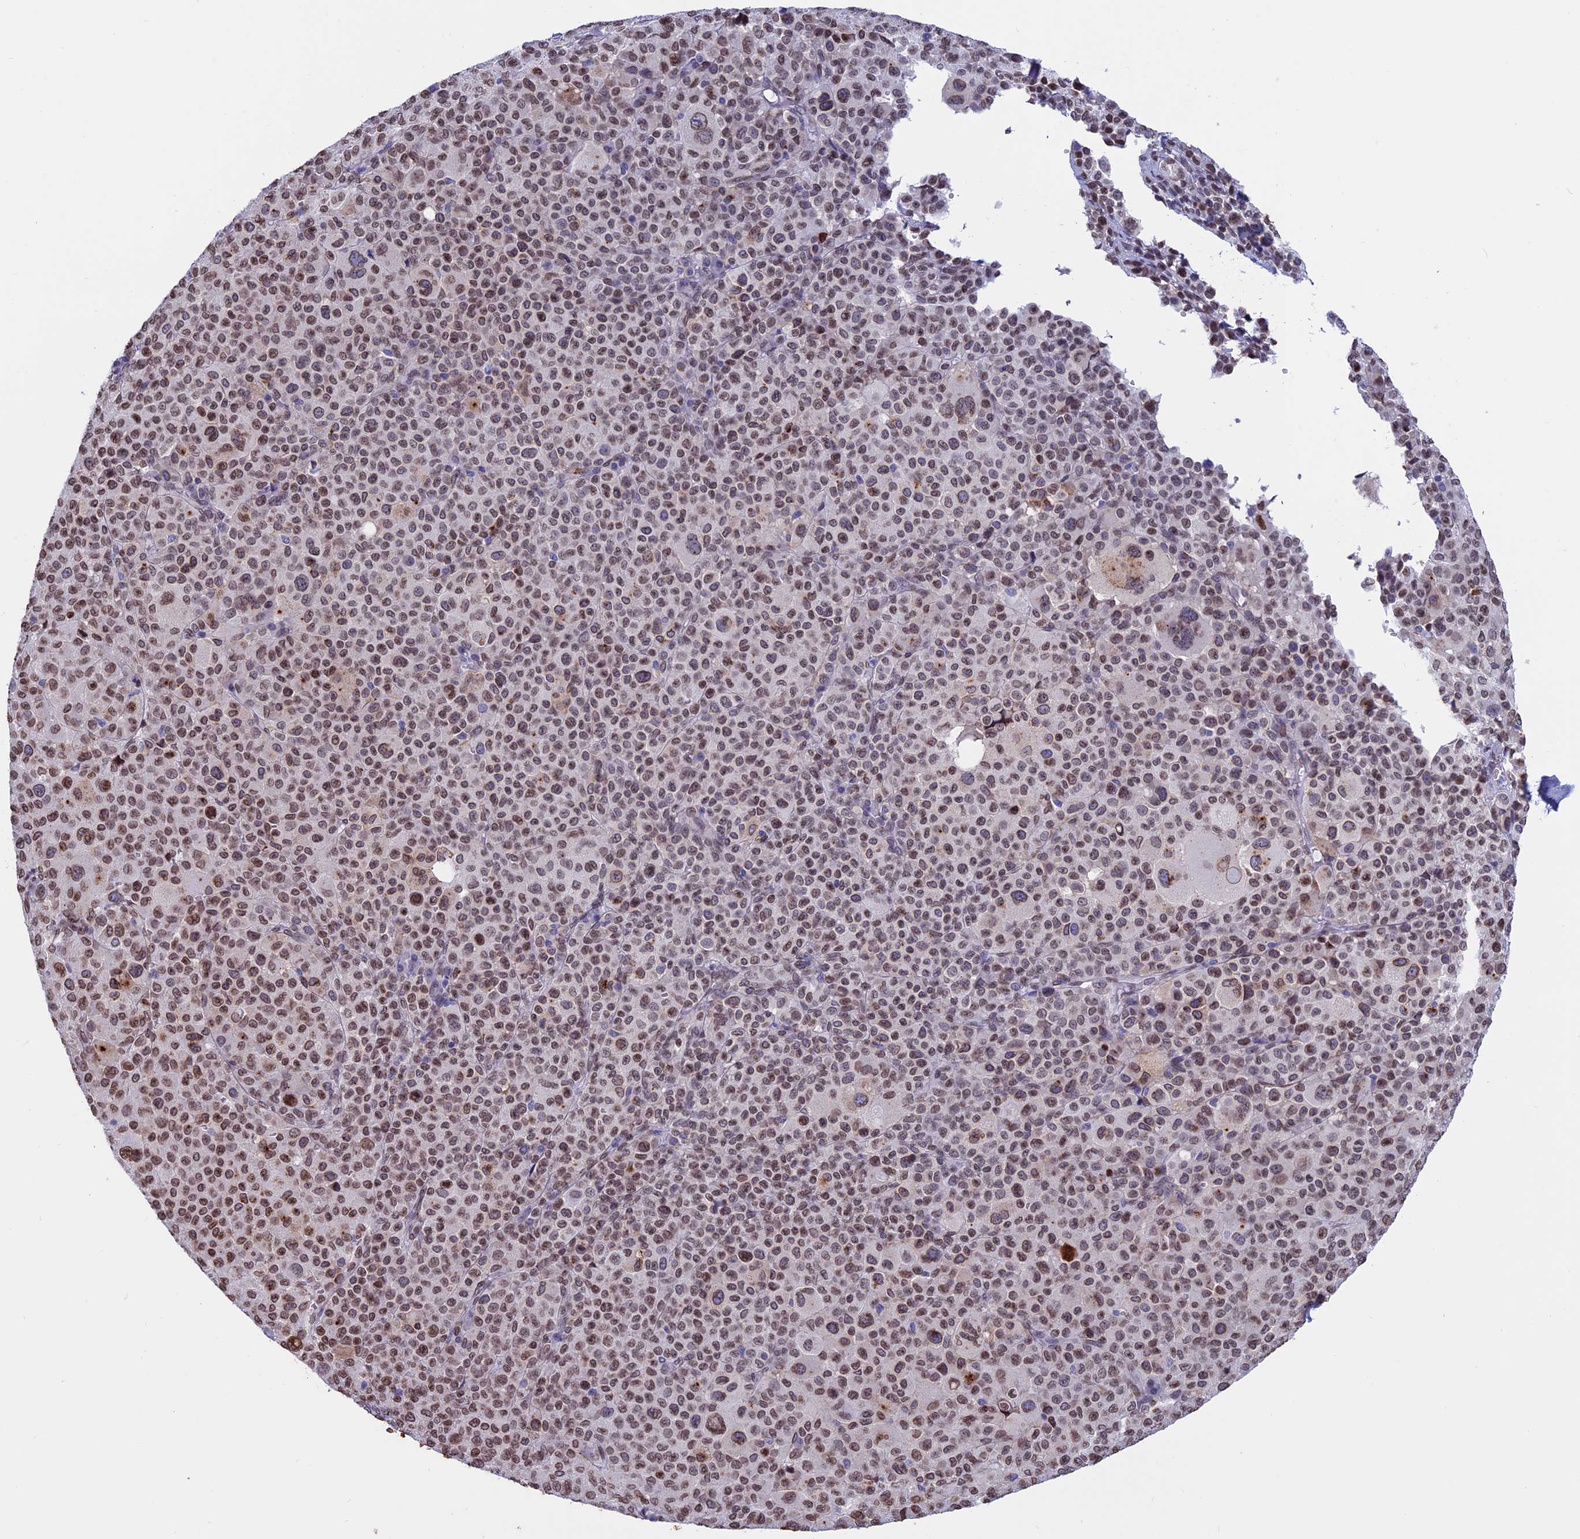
{"staining": {"intensity": "moderate", "quantity": ">75%", "location": "nuclear"}, "tissue": "melanoma", "cell_type": "Tumor cells", "image_type": "cancer", "snomed": [{"axis": "morphology", "description": "Malignant melanoma, Metastatic site"}, {"axis": "topography", "description": "Skin"}], "caption": "A medium amount of moderate nuclear positivity is appreciated in about >75% of tumor cells in malignant melanoma (metastatic site) tissue. Ihc stains the protein in brown and the nuclei are stained blue.", "gene": "TMPRSS7", "patient": {"sex": "female", "age": 74}}